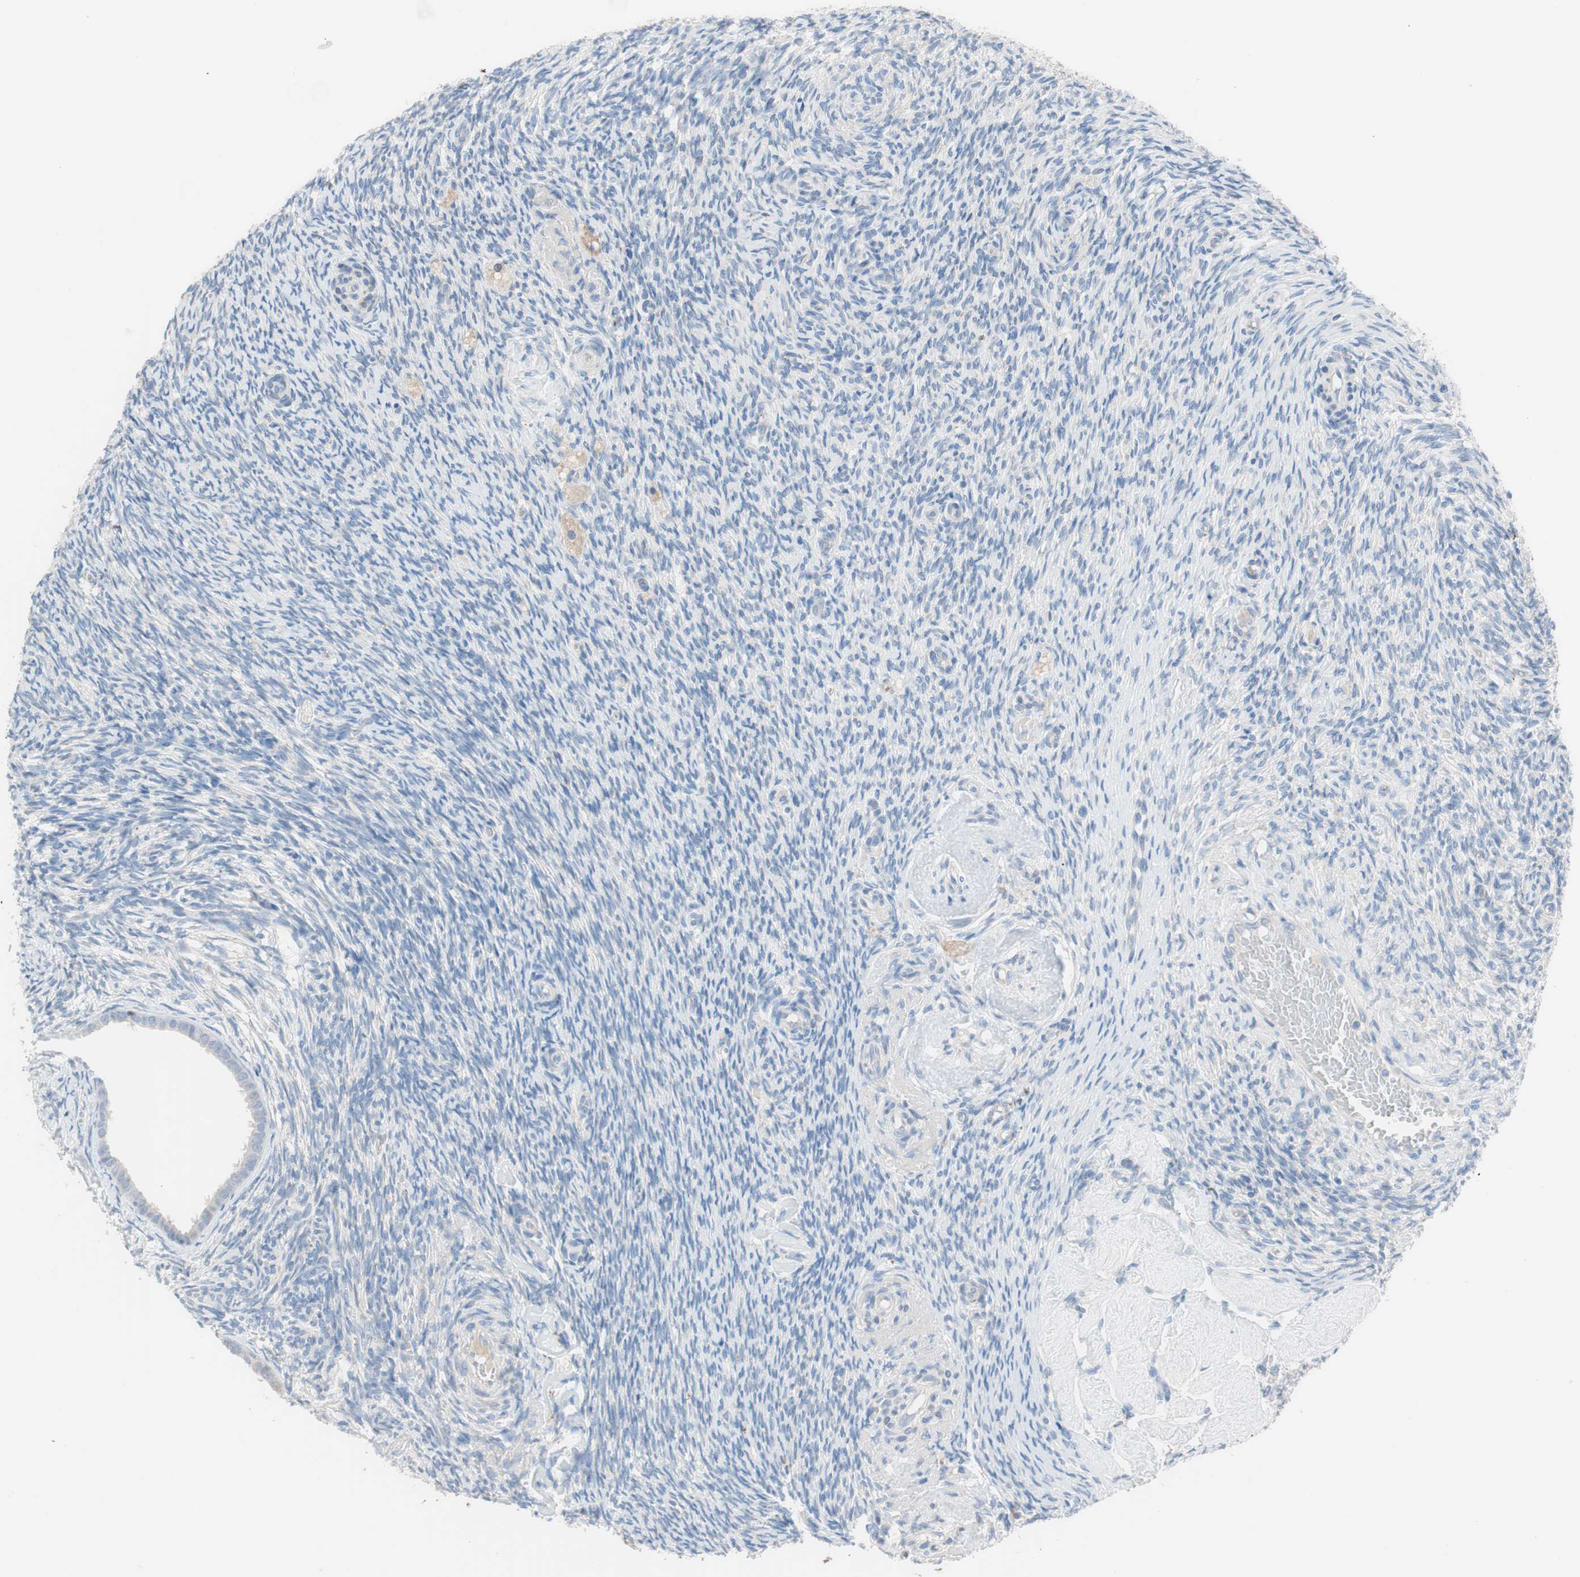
{"staining": {"intensity": "negative", "quantity": "none", "location": "none"}, "tissue": "ovary", "cell_type": "Follicle cells", "image_type": "normal", "snomed": [{"axis": "morphology", "description": "Normal tissue, NOS"}, {"axis": "topography", "description": "Ovary"}], "caption": "High power microscopy photomicrograph of an IHC histopathology image of normal ovary, revealing no significant expression in follicle cells. (DAB (3,3'-diaminobenzidine) IHC with hematoxylin counter stain).", "gene": "CLEC4D", "patient": {"sex": "female", "age": 60}}